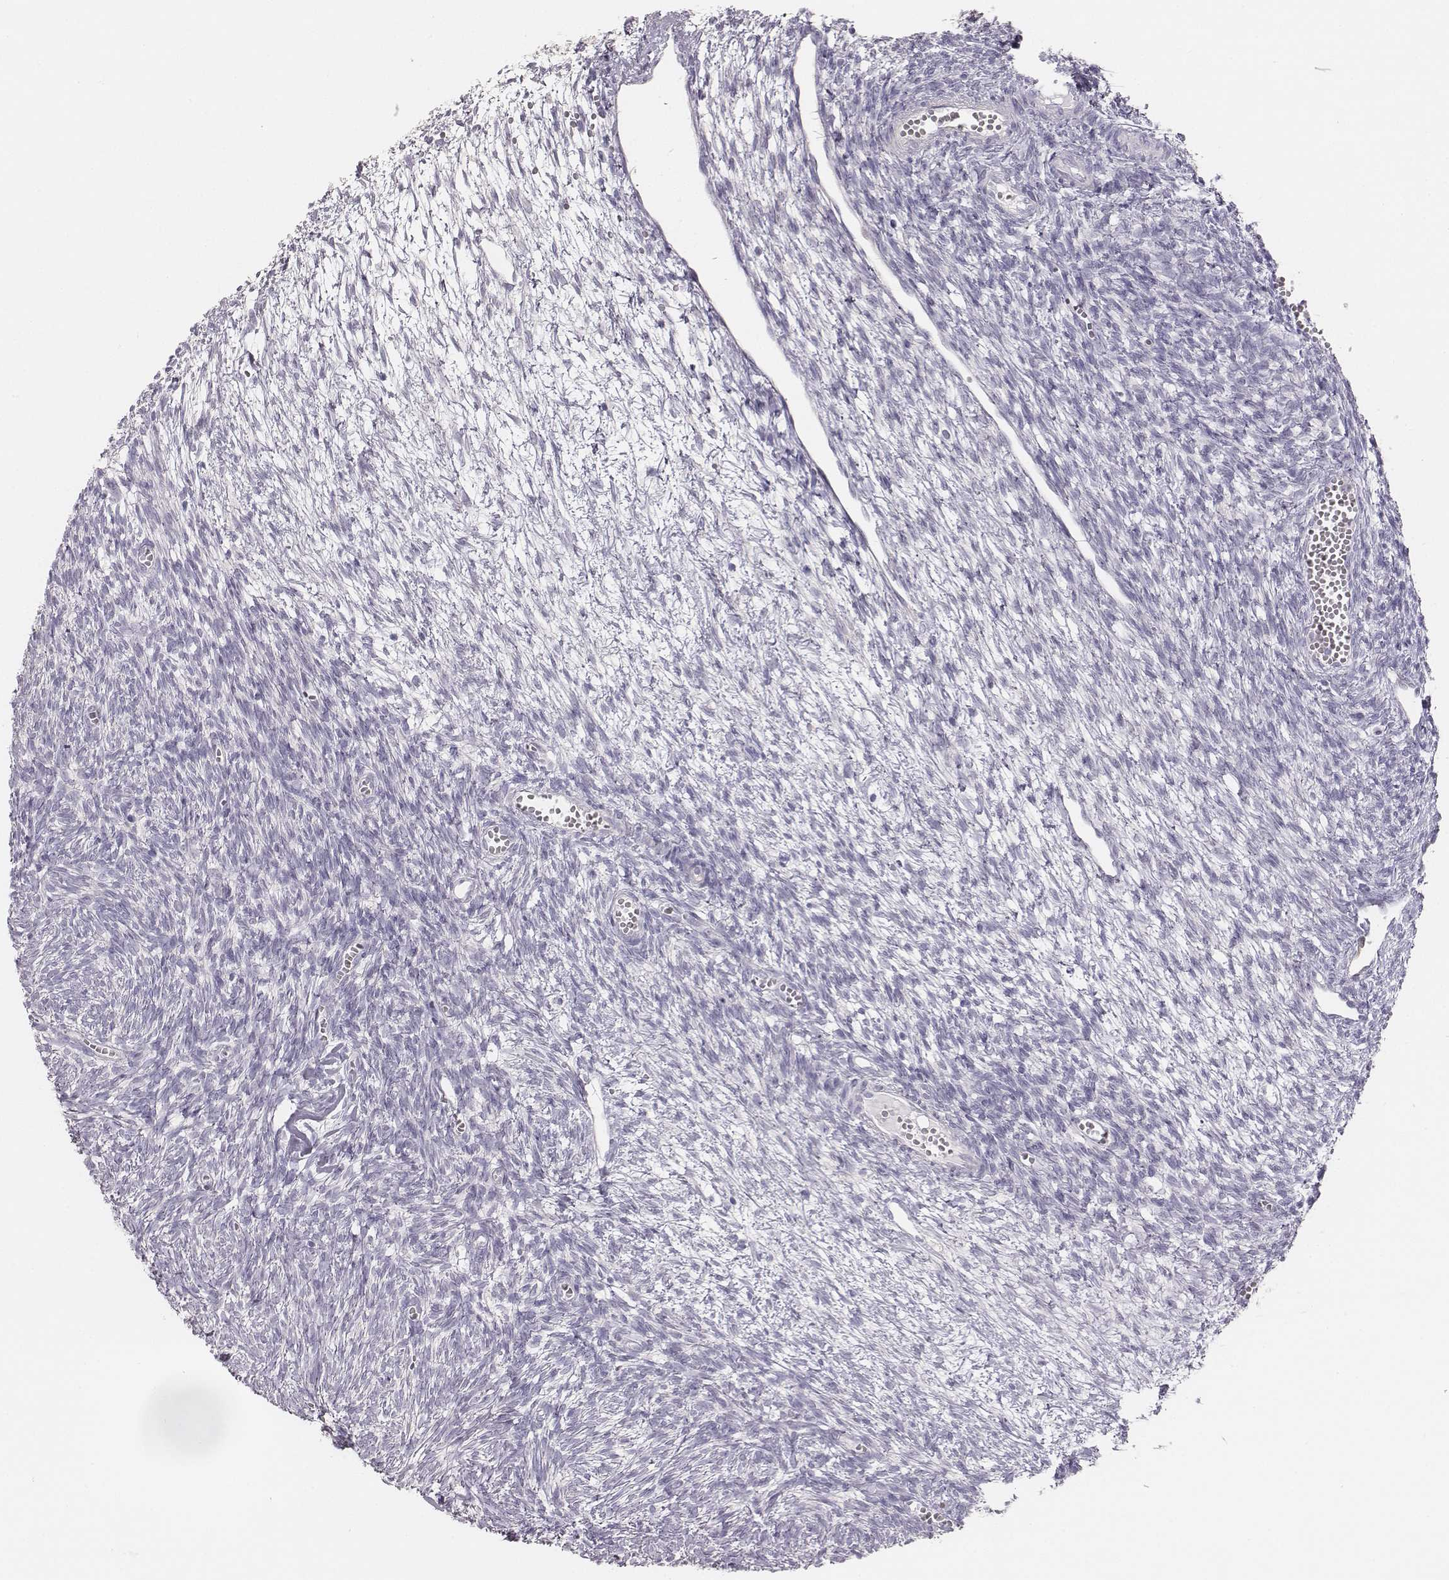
{"staining": {"intensity": "negative", "quantity": "none", "location": "none"}, "tissue": "ovary", "cell_type": "Follicle cells", "image_type": "normal", "snomed": [{"axis": "morphology", "description": "Normal tissue, NOS"}, {"axis": "topography", "description": "Ovary"}], "caption": "Follicle cells show no significant protein positivity in unremarkable ovary. (DAB (3,3'-diaminobenzidine) immunohistochemistry (IHC) visualized using brightfield microscopy, high magnification).", "gene": "PBK", "patient": {"sex": "female", "age": 43}}